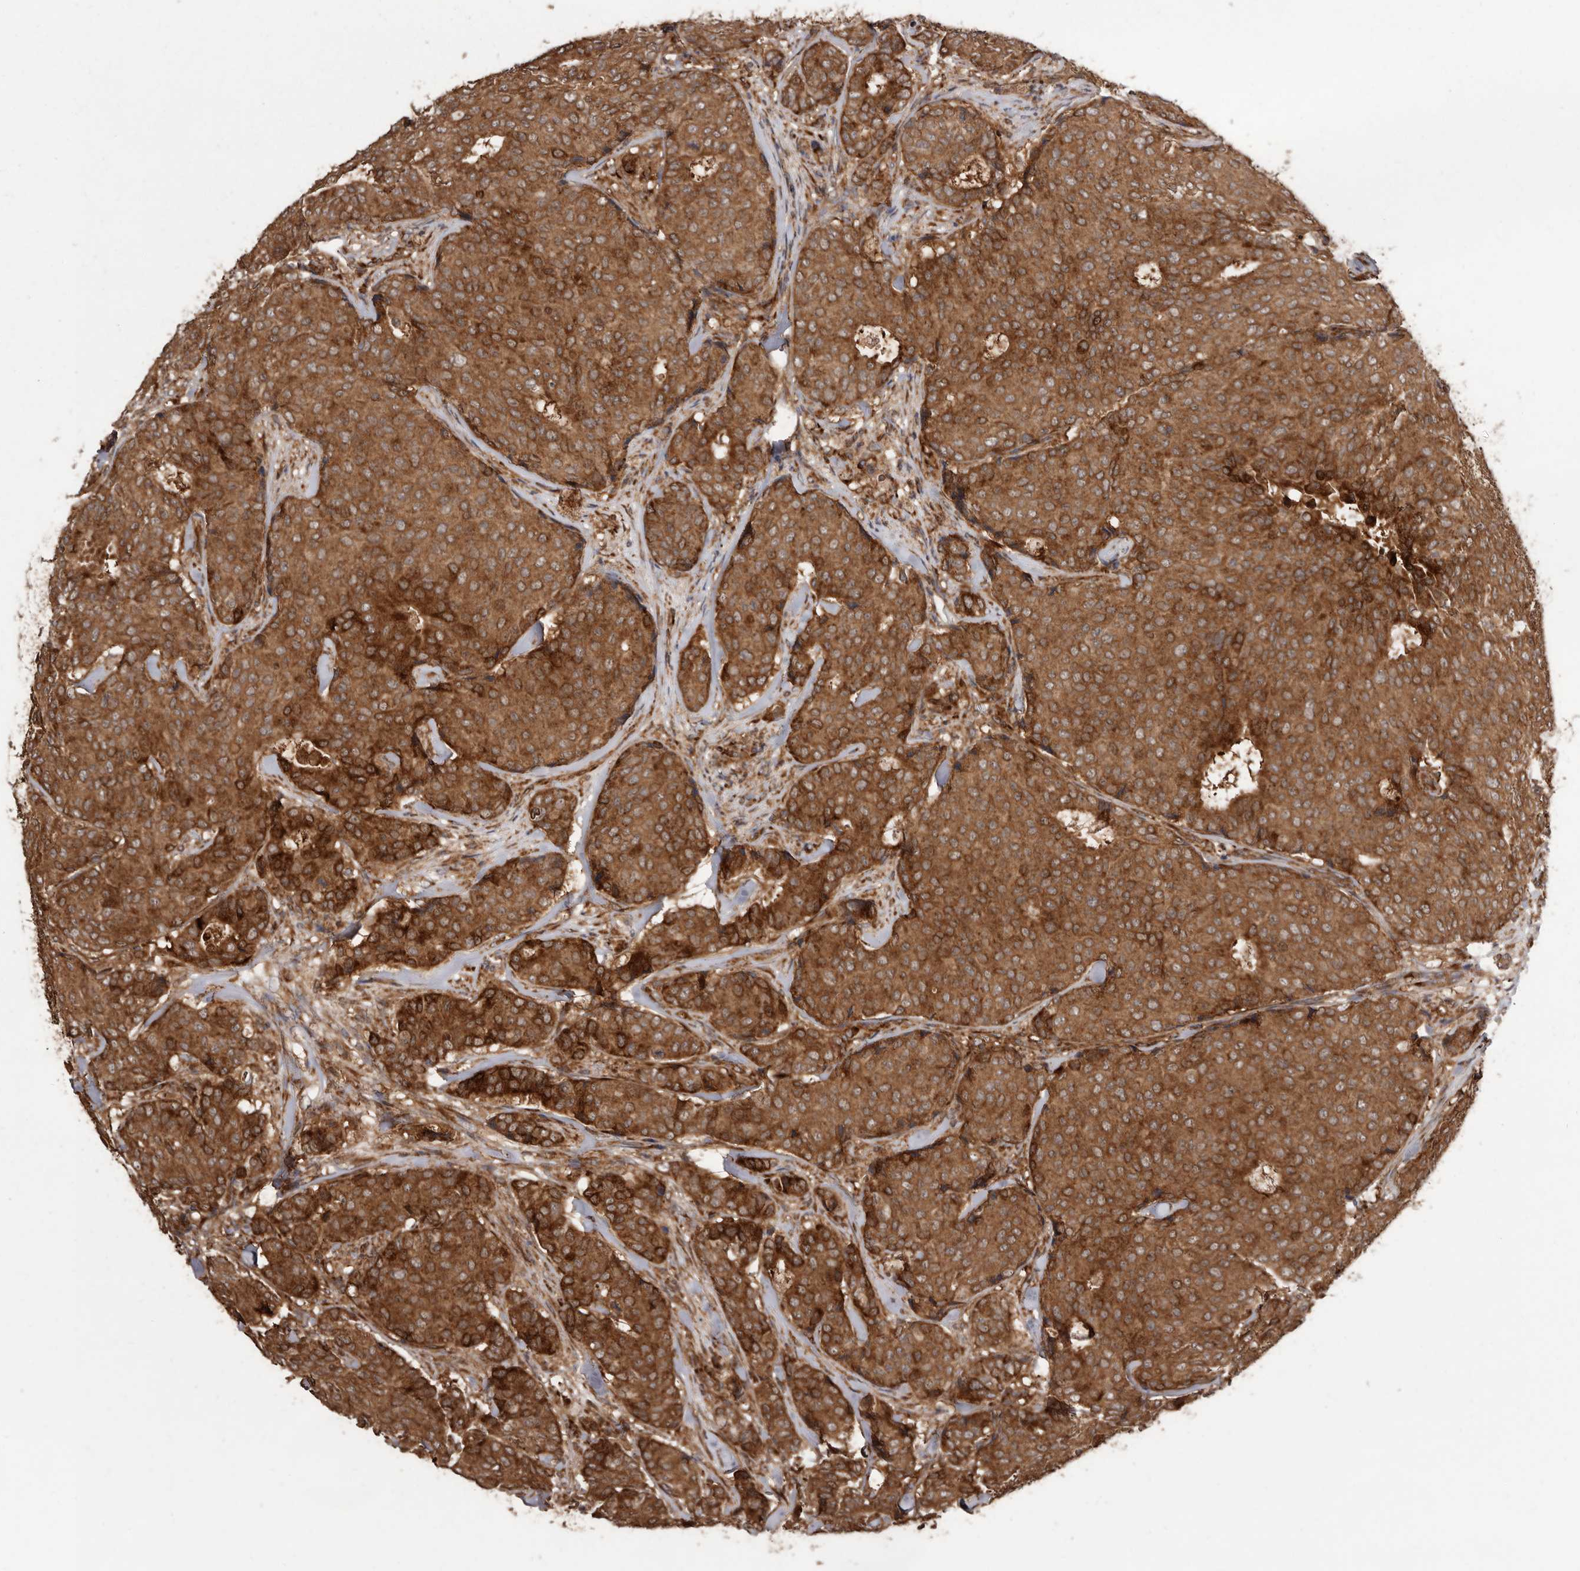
{"staining": {"intensity": "strong", "quantity": ">75%", "location": "cytoplasmic/membranous"}, "tissue": "breast cancer", "cell_type": "Tumor cells", "image_type": "cancer", "snomed": [{"axis": "morphology", "description": "Duct carcinoma"}, {"axis": "topography", "description": "Breast"}], "caption": "DAB (3,3'-diaminobenzidine) immunohistochemical staining of human infiltrating ductal carcinoma (breast) demonstrates strong cytoplasmic/membranous protein expression in approximately >75% of tumor cells.", "gene": "FLAD1", "patient": {"sex": "female", "age": 75}}